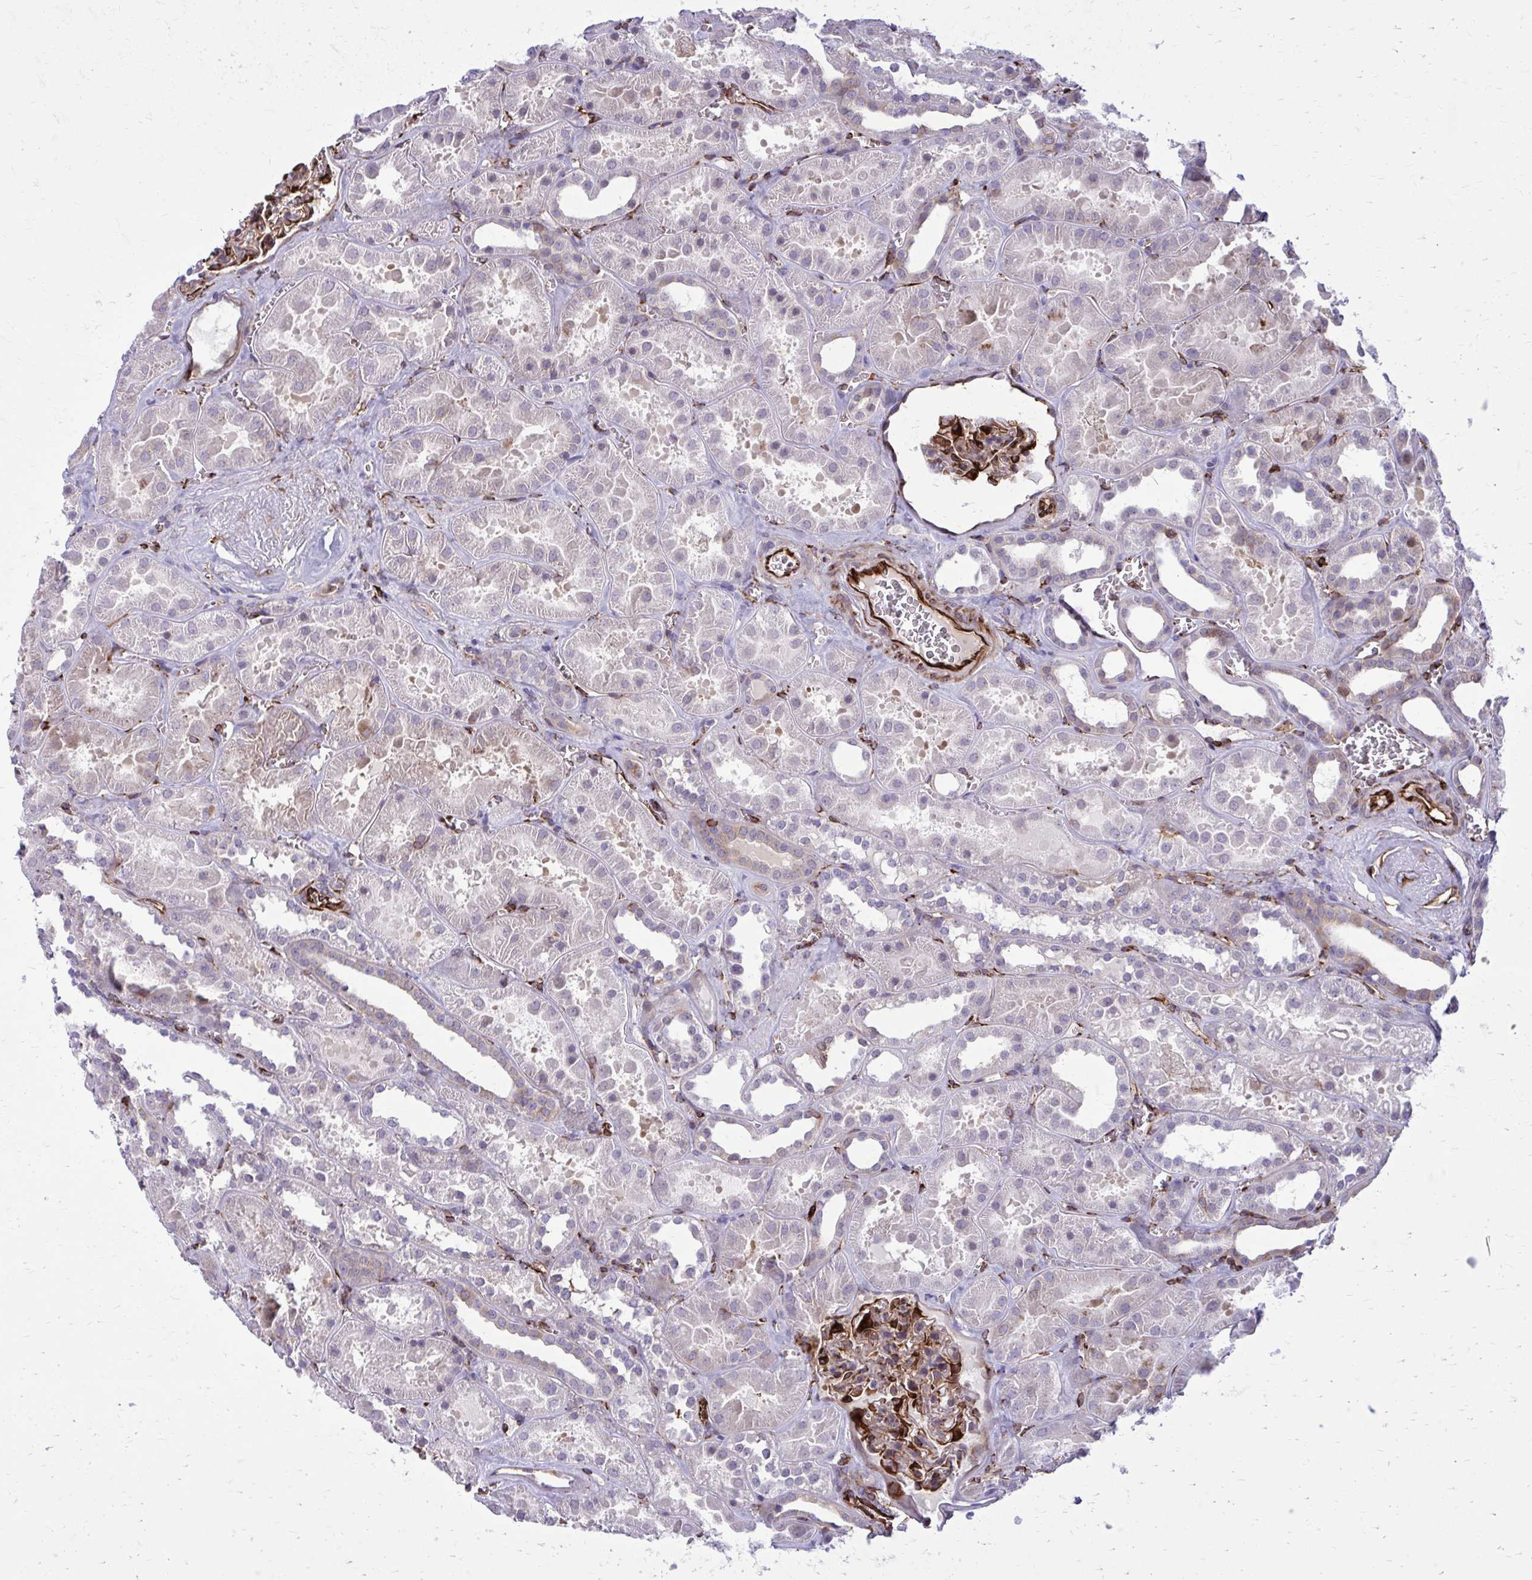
{"staining": {"intensity": "strong", "quantity": "25%-75%", "location": "cytoplasmic/membranous"}, "tissue": "kidney", "cell_type": "Cells in glomeruli", "image_type": "normal", "snomed": [{"axis": "morphology", "description": "Normal tissue, NOS"}, {"axis": "topography", "description": "Kidney"}], "caption": "DAB (3,3'-diaminobenzidine) immunohistochemical staining of normal kidney displays strong cytoplasmic/membranous protein expression in about 25%-75% of cells in glomeruli.", "gene": "BEND5", "patient": {"sex": "female", "age": 41}}